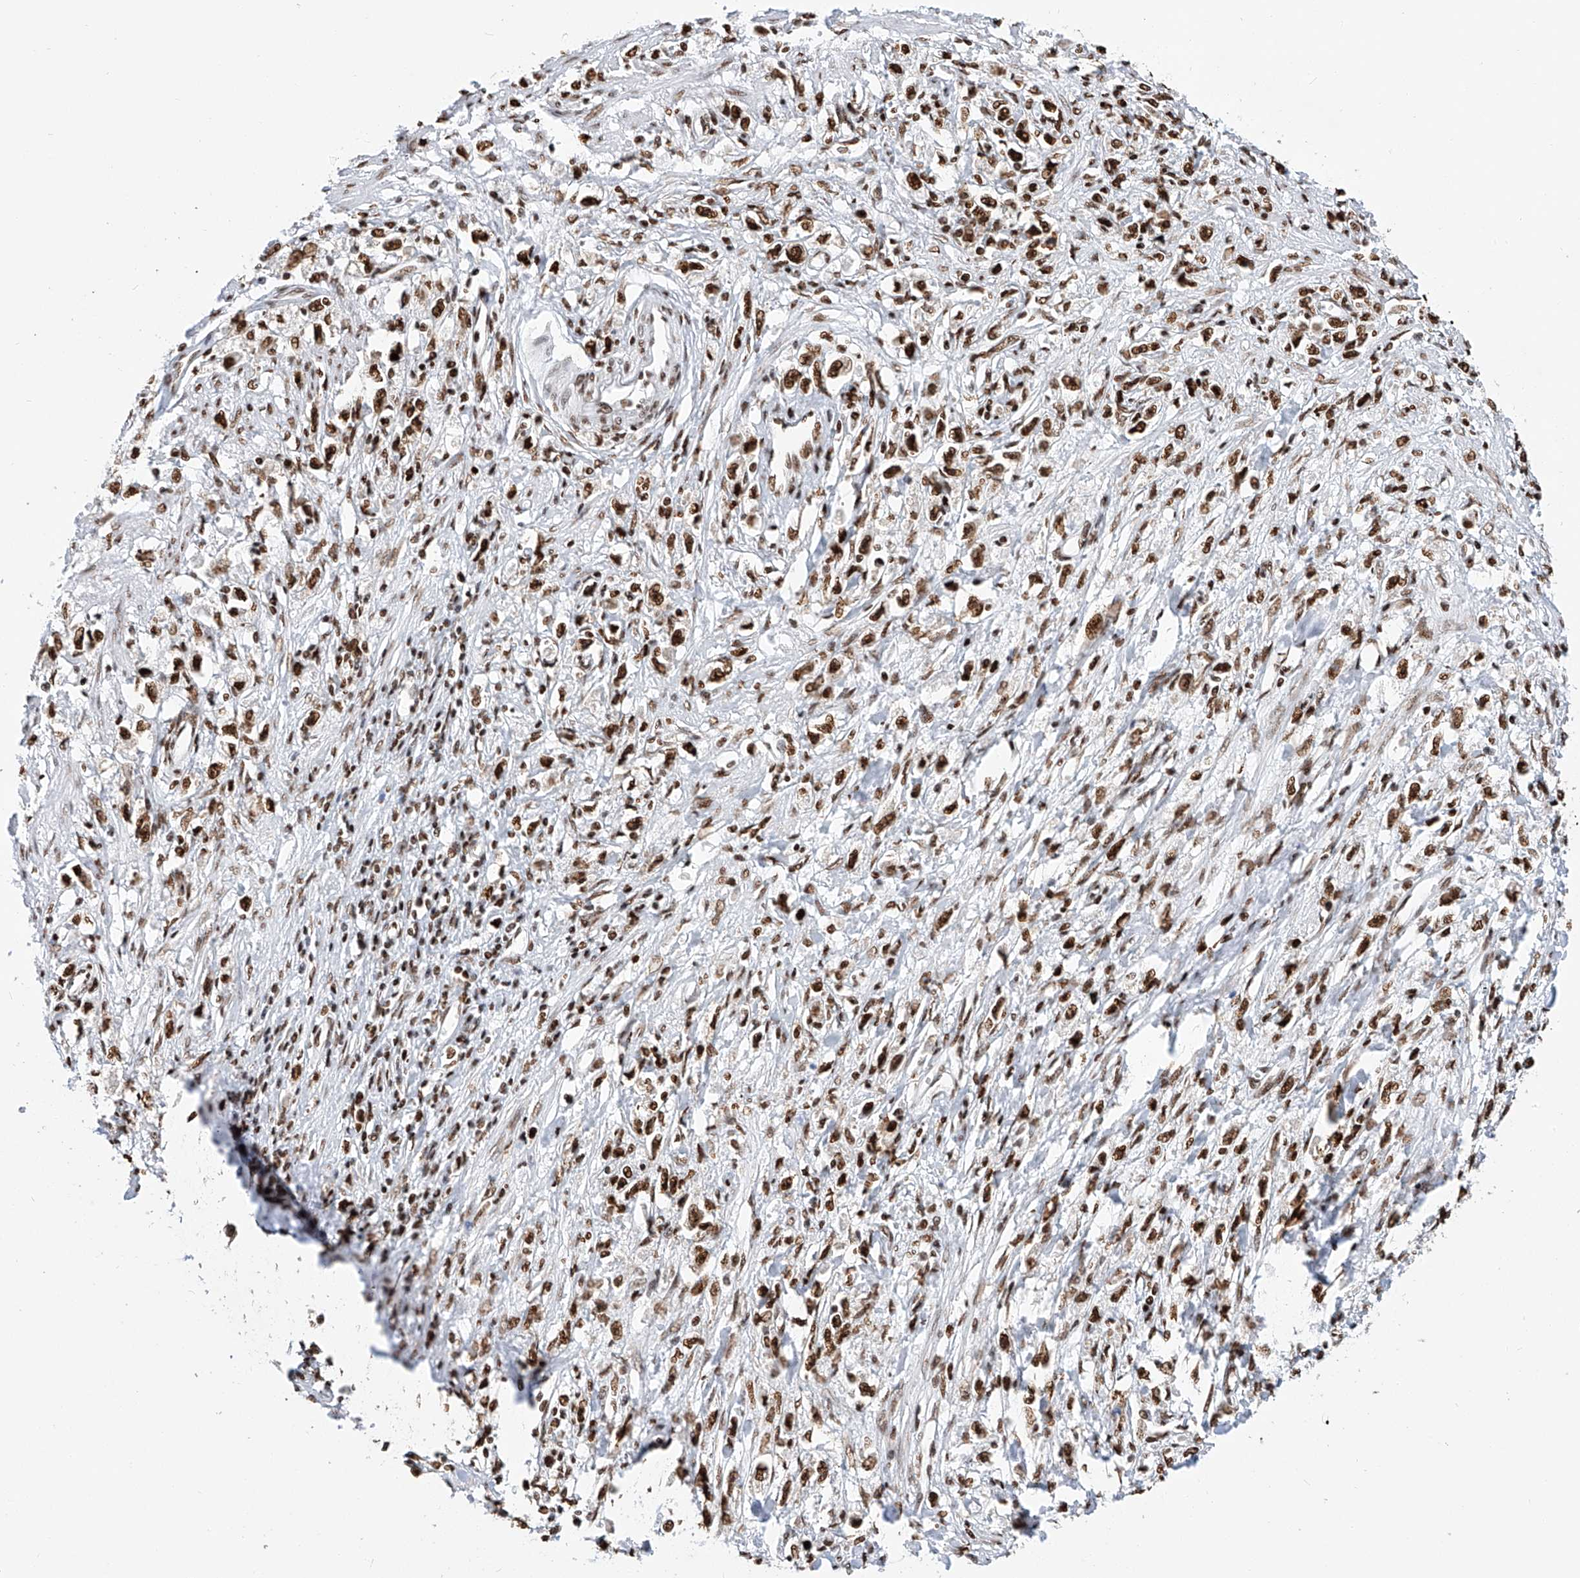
{"staining": {"intensity": "strong", "quantity": ">75%", "location": "nuclear"}, "tissue": "stomach cancer", "cell_type": "Tumor cells", "image_type": "cancer", "snomed": [{"axis": "morphology", "description": "Adenocarcinoma, NOS"}, {"axis": "topography", "description": "Stomach"}], "caption": "IHC (DAB (3,3'-diaminobenzidine)) staining of human stomach adenocarcinoma displays strong nuclear protein positivity in approximately >75% of tumor cells. (DAB = brown stain, brightfield microscopy at high magnification).", "gene": "SRSF6", "patient": {"sex": "female", "age": 59}}